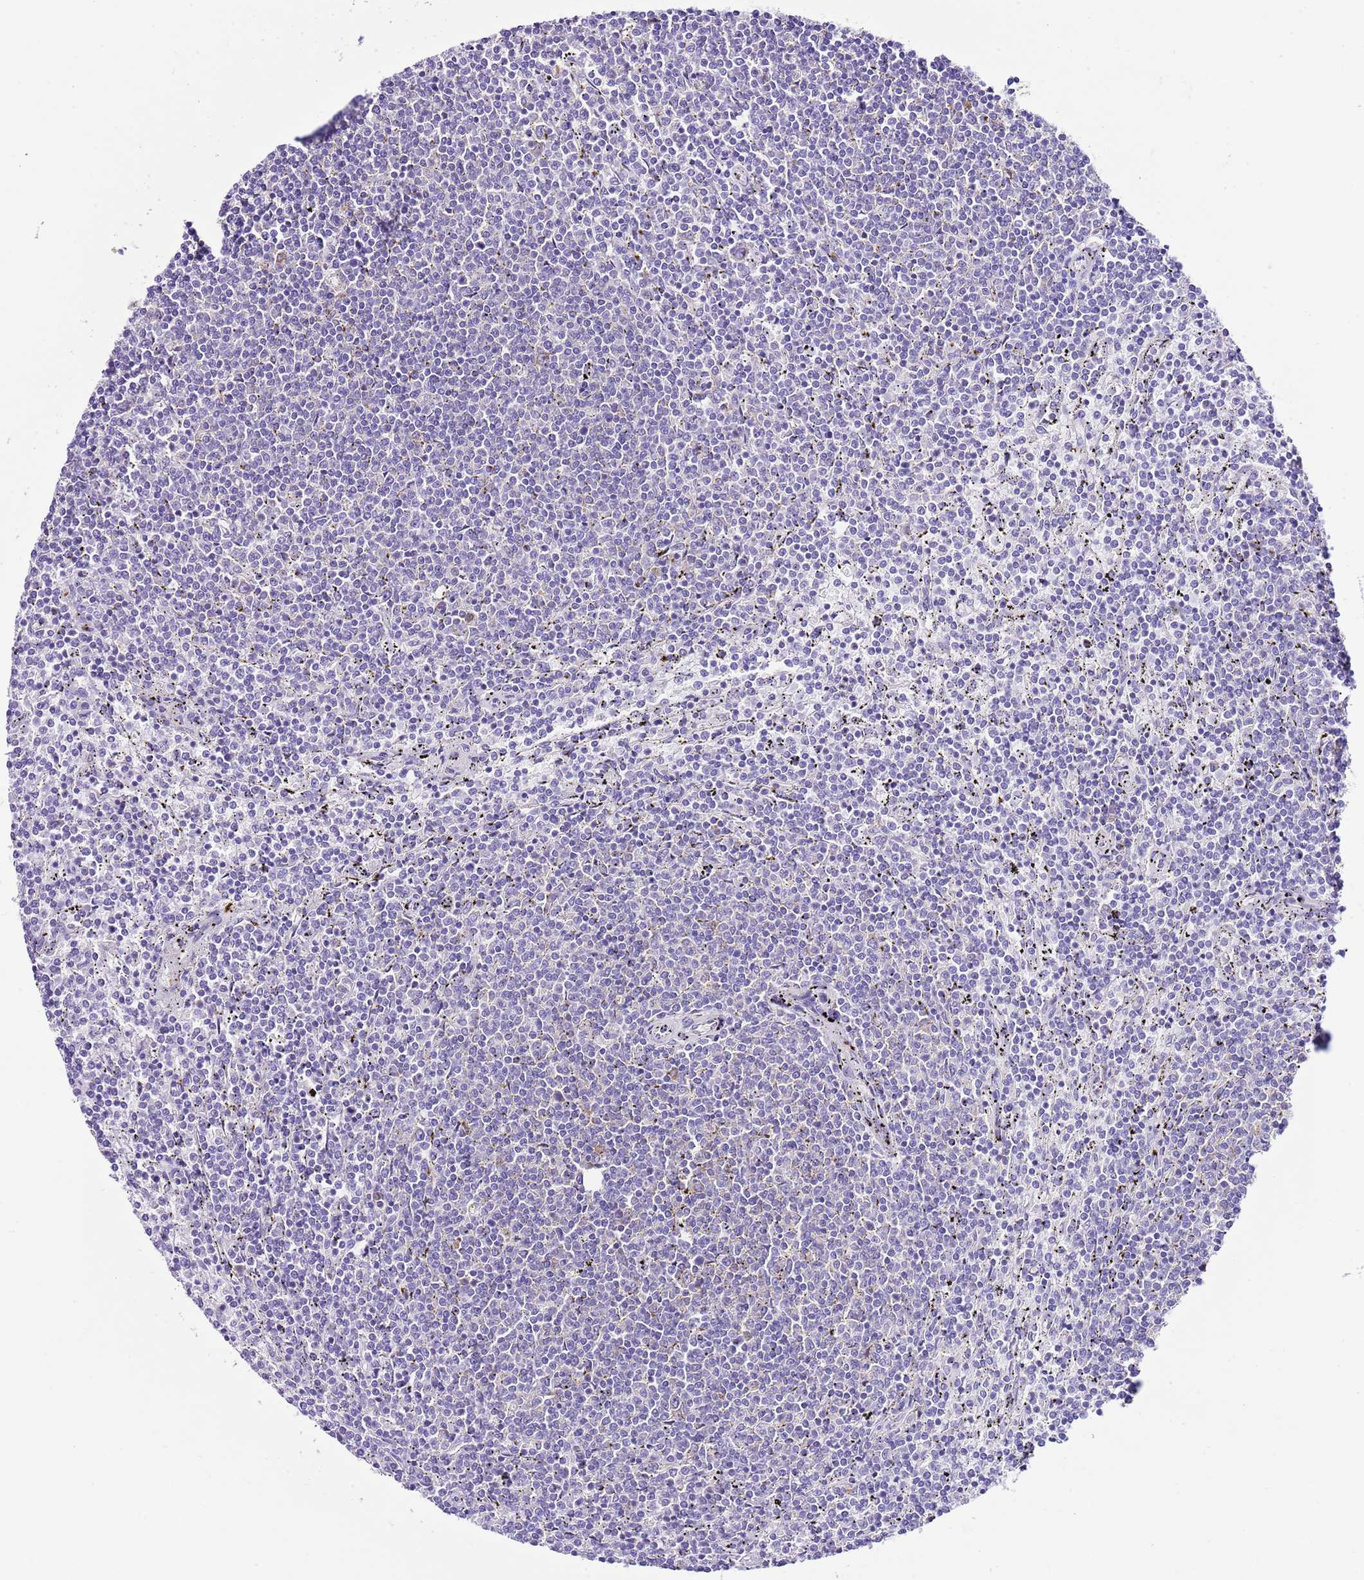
{"staining": {"intensity": "negative", "quantity": "none", "location": "none"}, "tissue": "lymphoma", "cell_type": "Tumor cells", "image_type": "cancer", "snomed": [{"axis": "morphology", "description": "Malignant lymphoma, non-Hodgkin's type, Low grade"}, {"axis": "topography", "description": "Spleen"}], "caption": "Lymphoma was stained to show a protein in brown. There is no significant positivity in tumor cells. The staining was performed using DAB to visualize the protein expression in brown, while the nuclei were stained in blue with hematoxylin (Magnification: 20x).", "gene": "RPS10", "patient": {"sex": "female", "age": 50}}